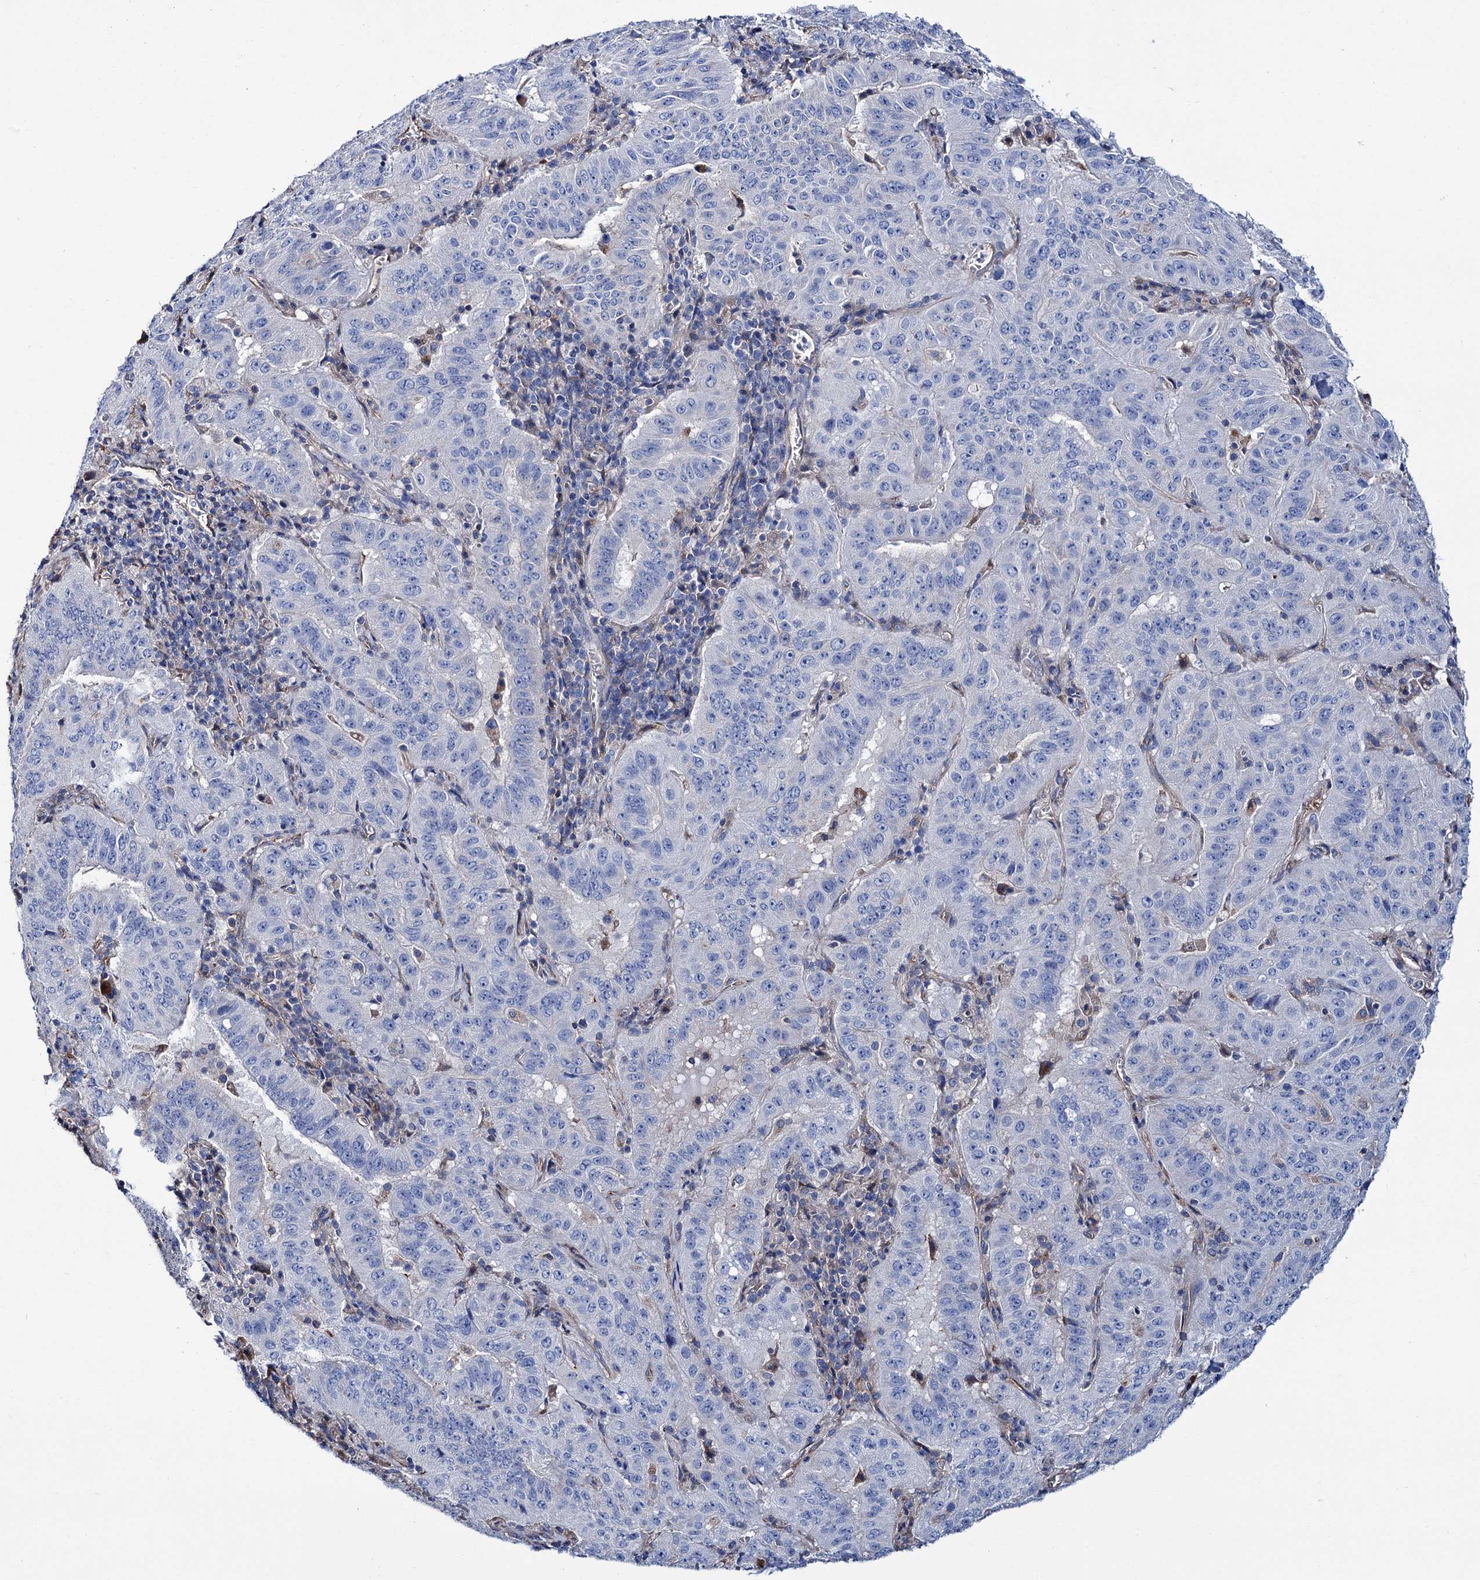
{"staining": {"intensity": "negative", "quantity": "none", "location": "none"}, "tissue": "pancreatic cancer", "cell_type": "Tumor cells", "image_type": "cancer", "snomed": [{"axis": "morphology", "description": "Adenocarcinoma, NOS"}, {"axis": "topography", "description": "Pancreas"}], "caption": "Immunohistochemistry of adenocarcinoma (pancreatic) demonstrates no positivity in tumor cells. The staining is performed using DAB (3,3'-diaminobenzidine) brown chromogen with nuclei counter-stained in using hematoxylin.", "gene": "SCPEP1", "patient": {"sex": "male", "age": 63}}